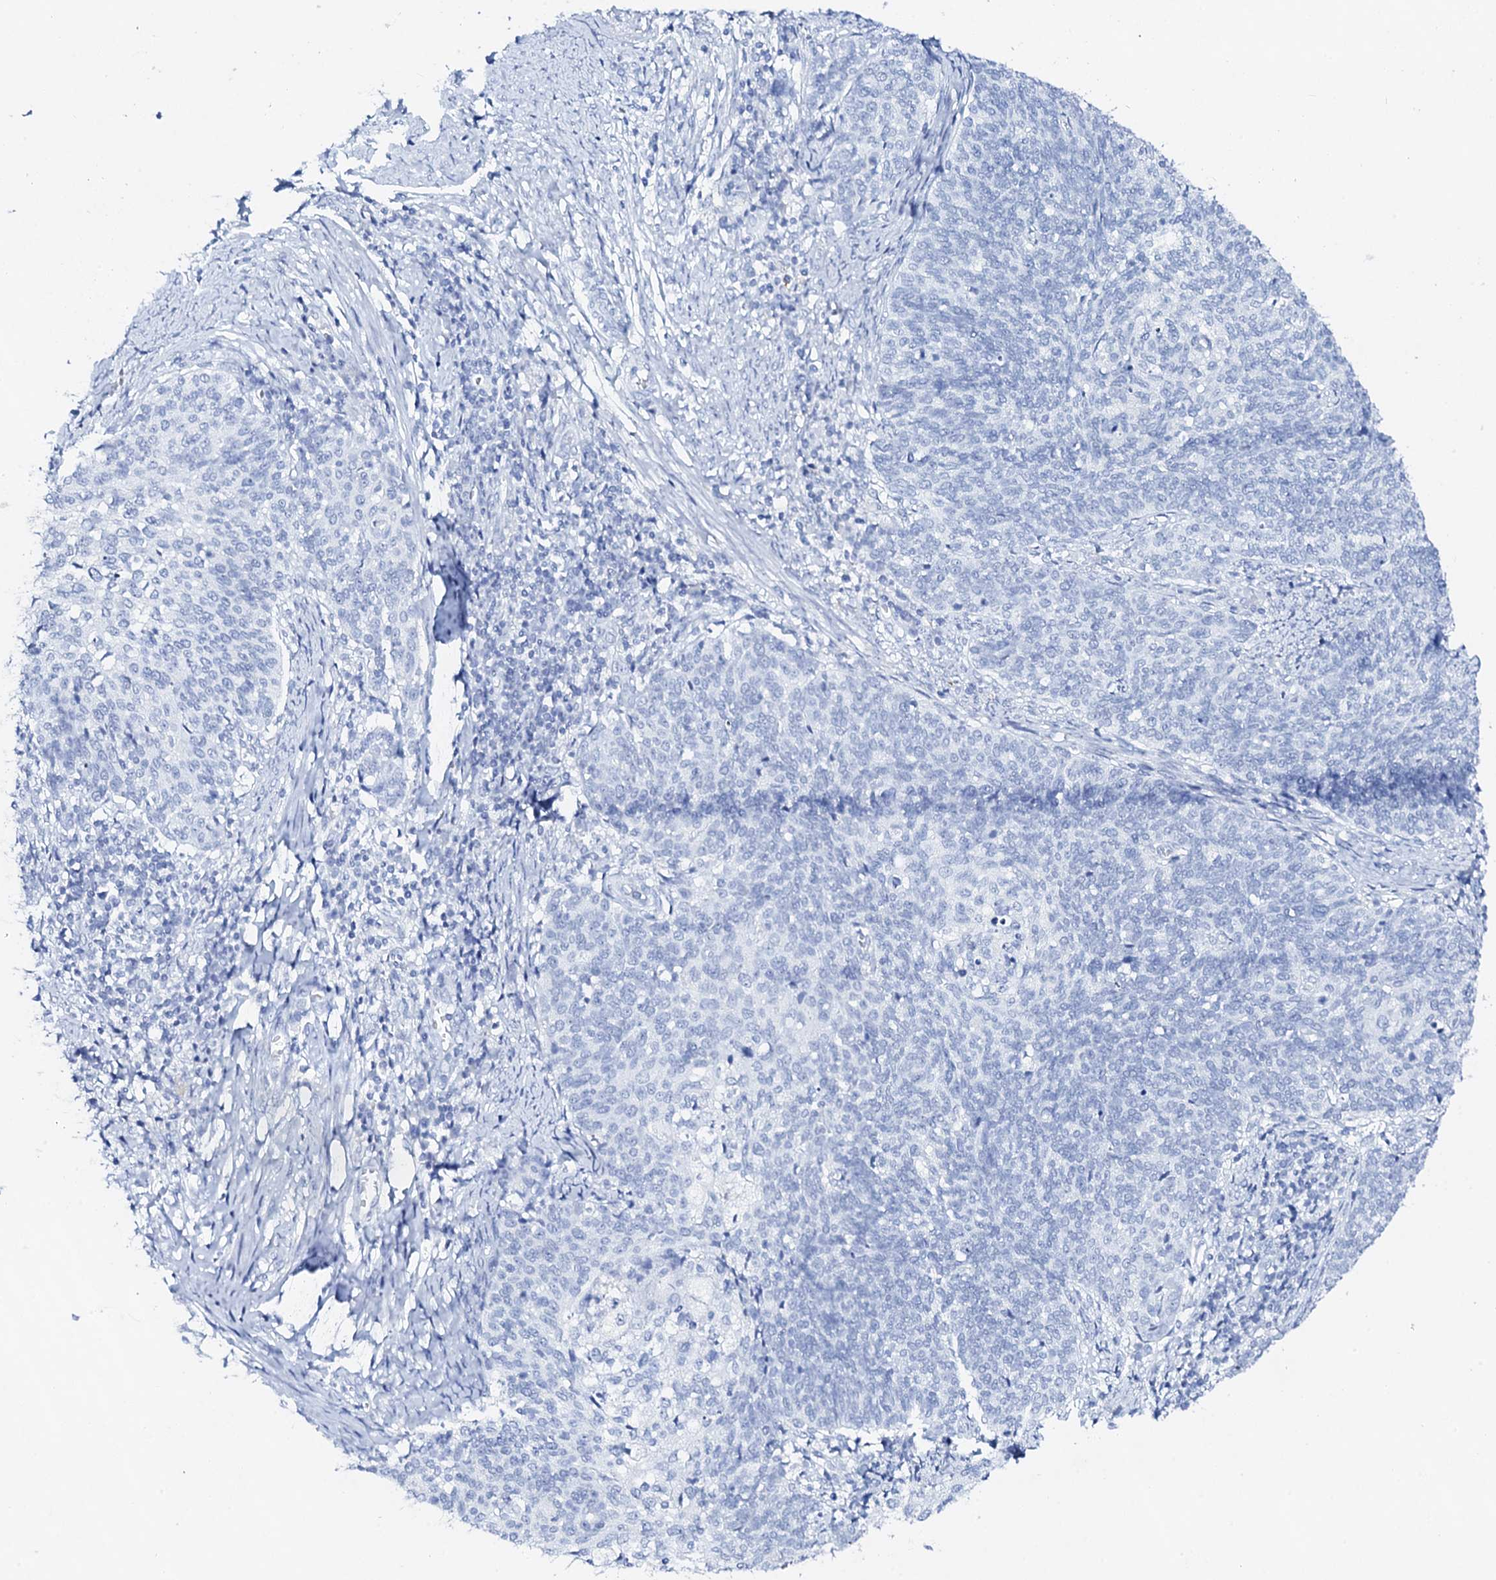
{"staining": {"intensity": "negative", "quantity": "none", "location": "none"}, "tissue": "cervical cancer", "cell_type": "Tumor cells", "image_type": "cancer", "snomed": [{"axis": "morphology", "description": "Squamous cell carcinoma, NOS"}, {"axis": "topography", "description": "Cervix"}], "caption": "Immunohistochemical staining of human cervical cancer (squamous cell carcinoma) shows no significant expression in tumor cells. Brightfield microscopy of IHC stained with DAB (brown) and hematoxylin (blue), captured at high magnification.", "gene": "FBXL16", "patient": {"sex": "female", "age": 39}}